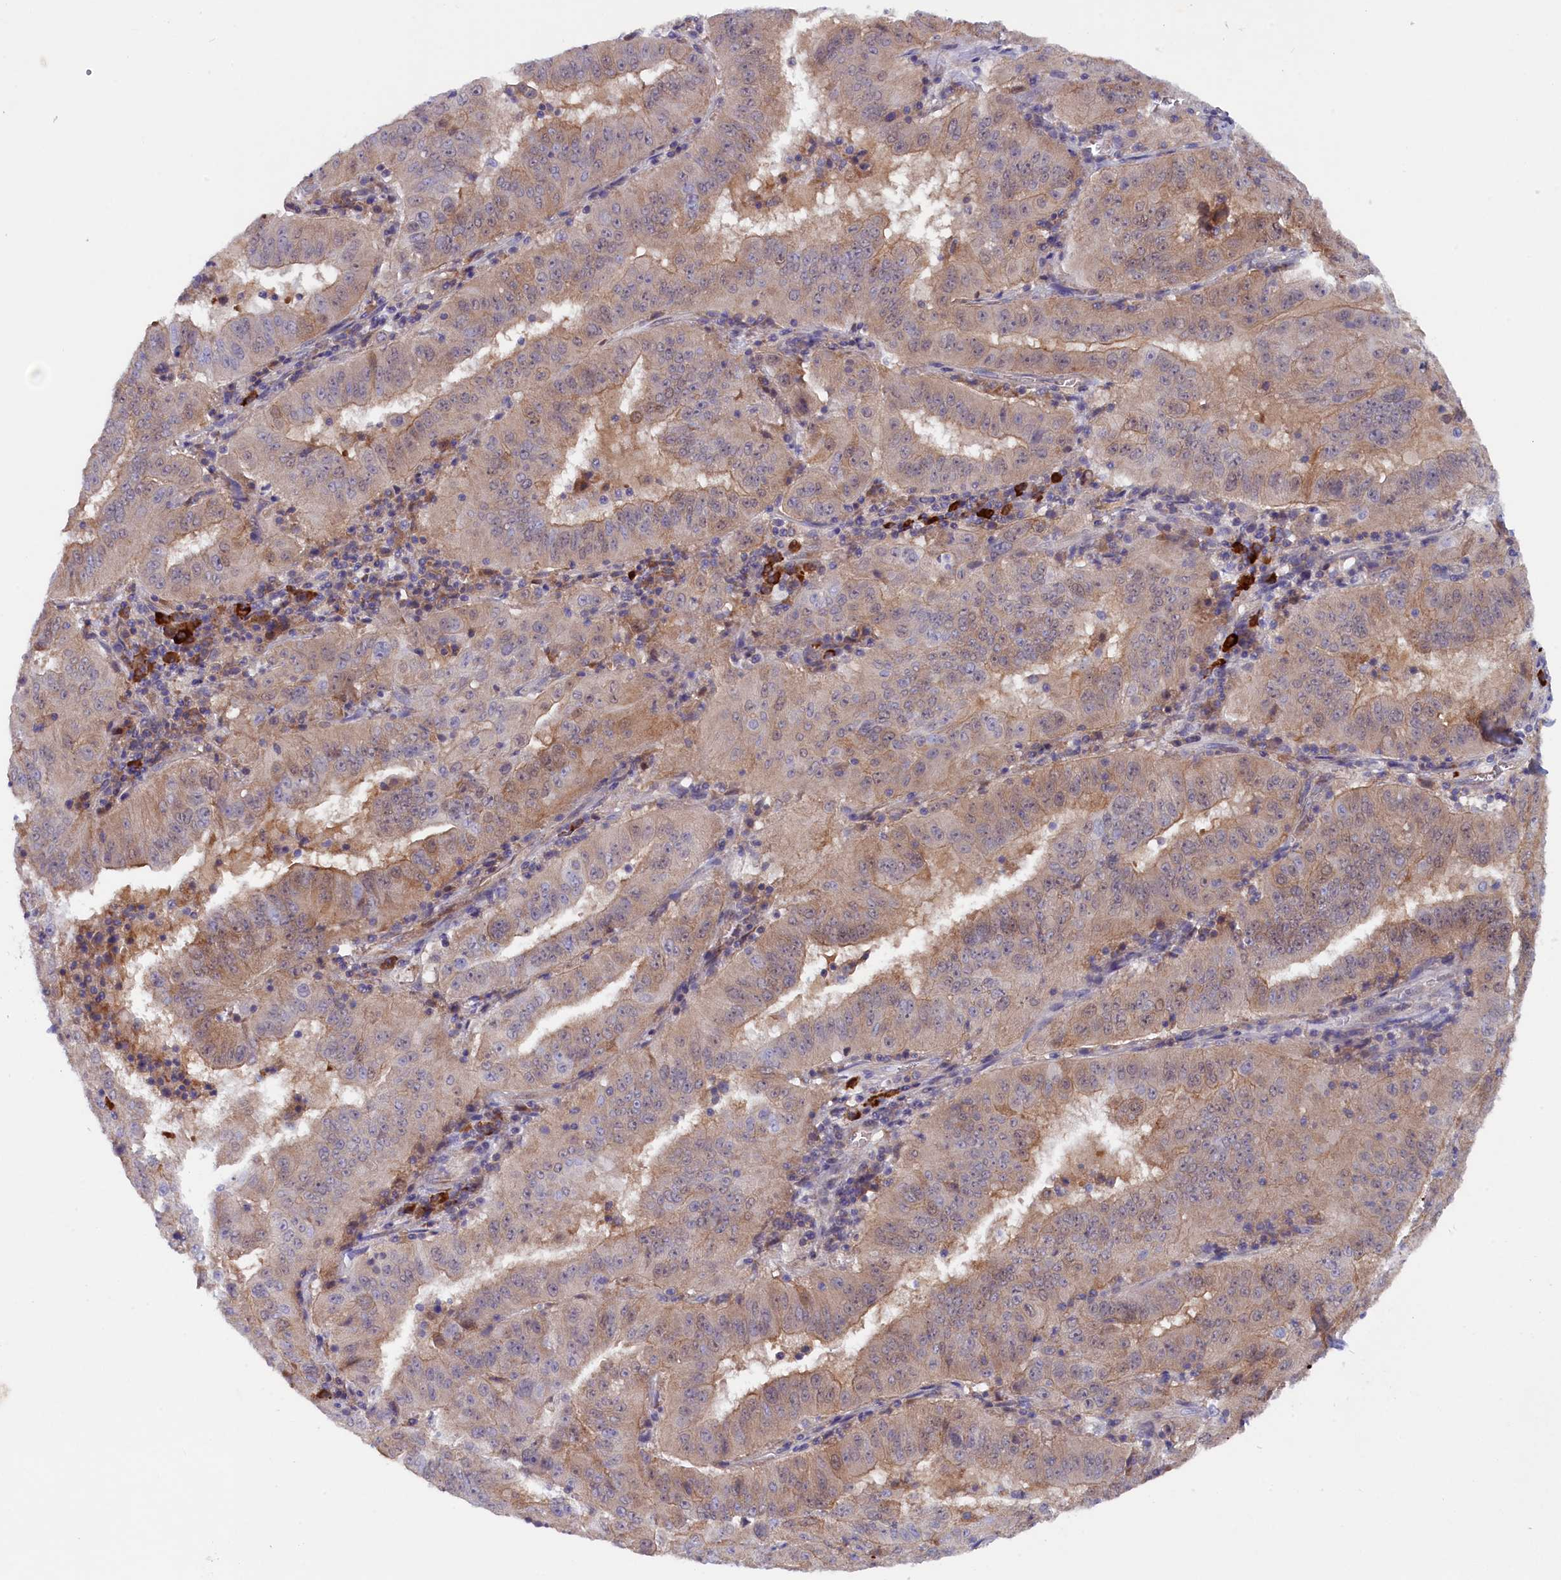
{"staining": {"intensity": "moderate", "quantity": ">75%", "location": "cytoplasmic/membranous"}, "tissue": "pancreatic cancer", "cell_type": "Tumor cells", "image_type": "cancer", "snomed": [{"axis": "morphology", "description": "Adenocarcinoma, NOS"}, {"axis": "topography", "description": "Pancreas"}], "caption": "Immunohistochemistry (IHC) (DAB (3,3'-diaminobenzidine)) staining of human pancreatic cancer shows moderate cytoplasmic/membranous protein staining in about >75% of tumor cells.", "gene": "JPT2", "patient": {"sex": "male", "age": 63}}